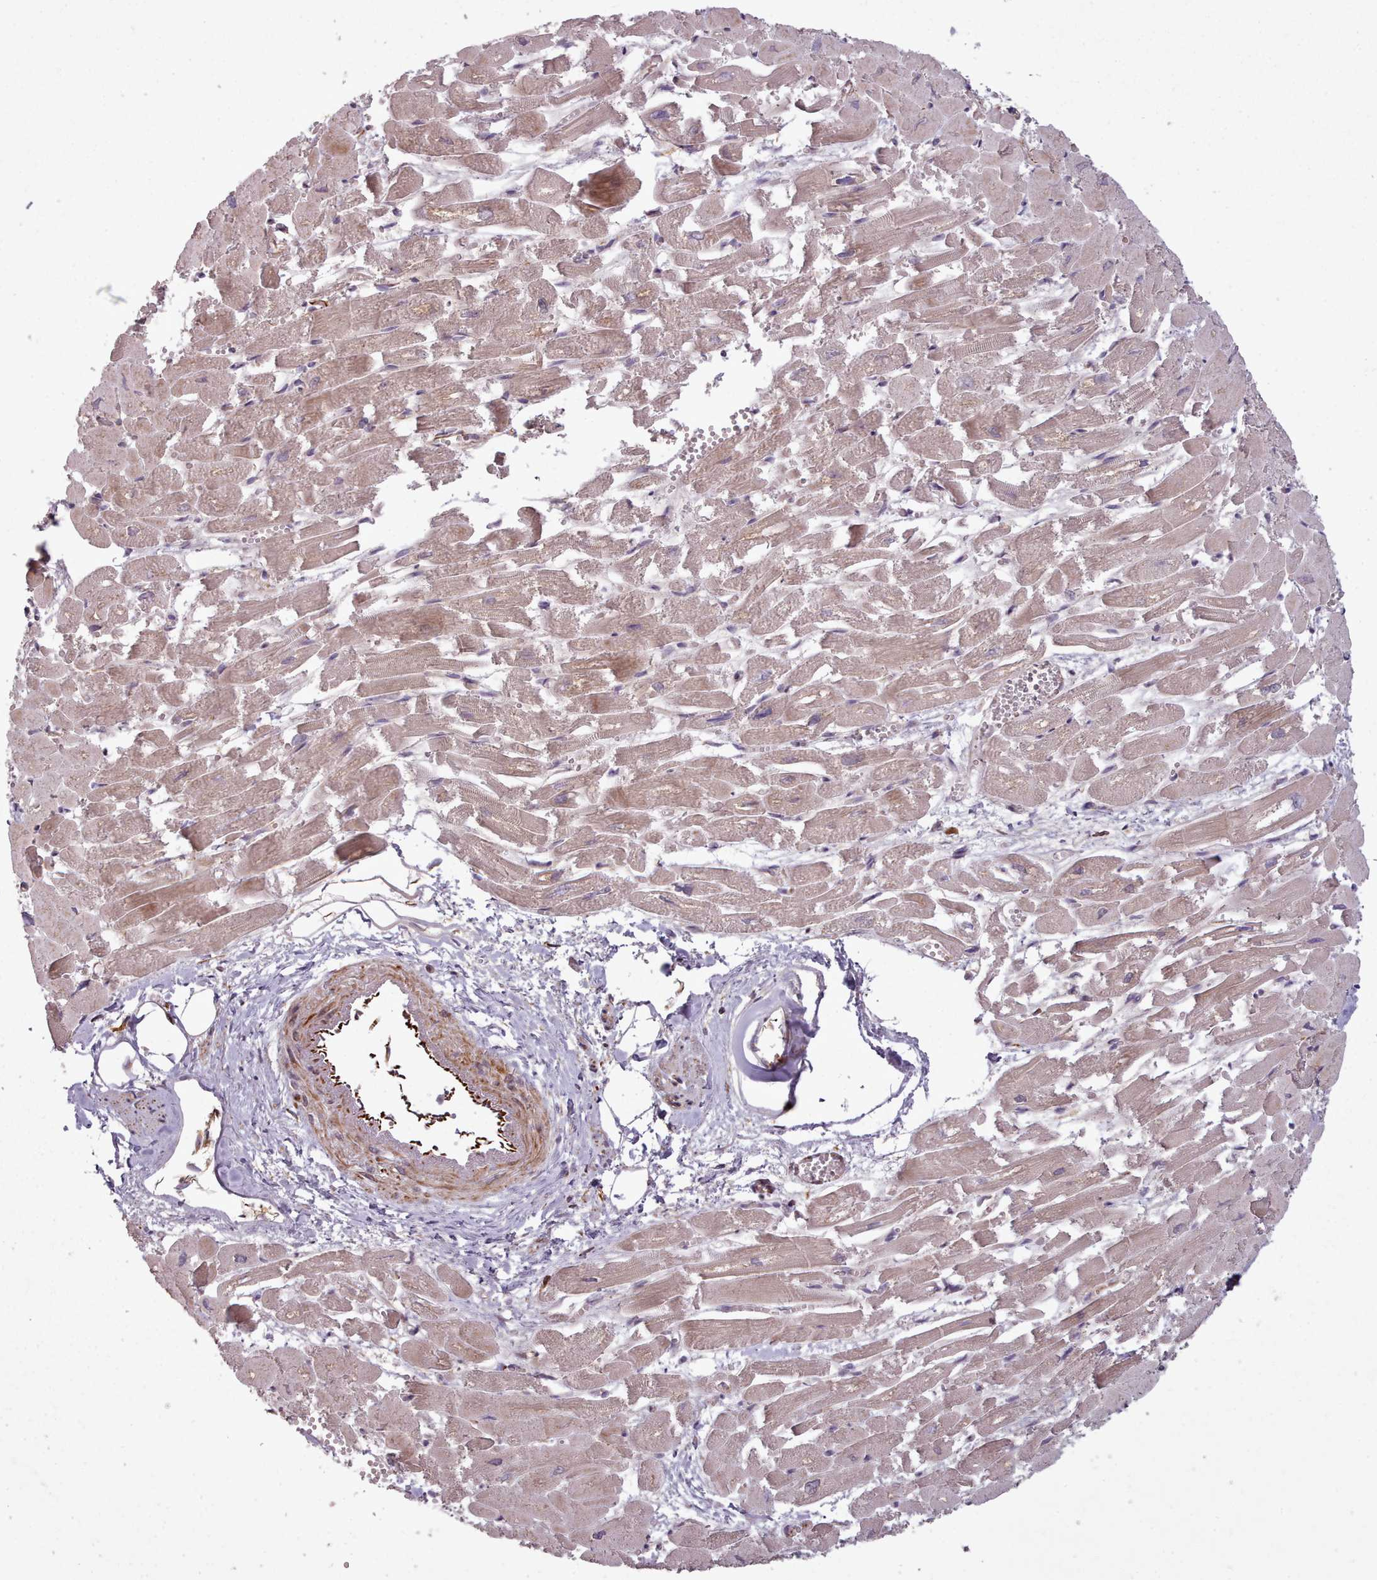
{"staining": {"intensity": "moderate", "quantity": ">75%", "location": "cytoplasmic/membranous"}, "tissue": "heart muscle", "cell_type": "Cardiomyocytes", "image_type": "normal", "snomed": [{"axis": "morphology", "description": "Normal tissue, NOS"}, {"axis": "topography", "description": "Heart"}], "caption": "Immunohistochemical staining of normal heart muscle demonstrates moderate cytoplasmic/membranous protein expression in approximately >75% of cardiomyocytes.", "gene": "GBGT1", "patient": {"sex": "male", "age": 54}}